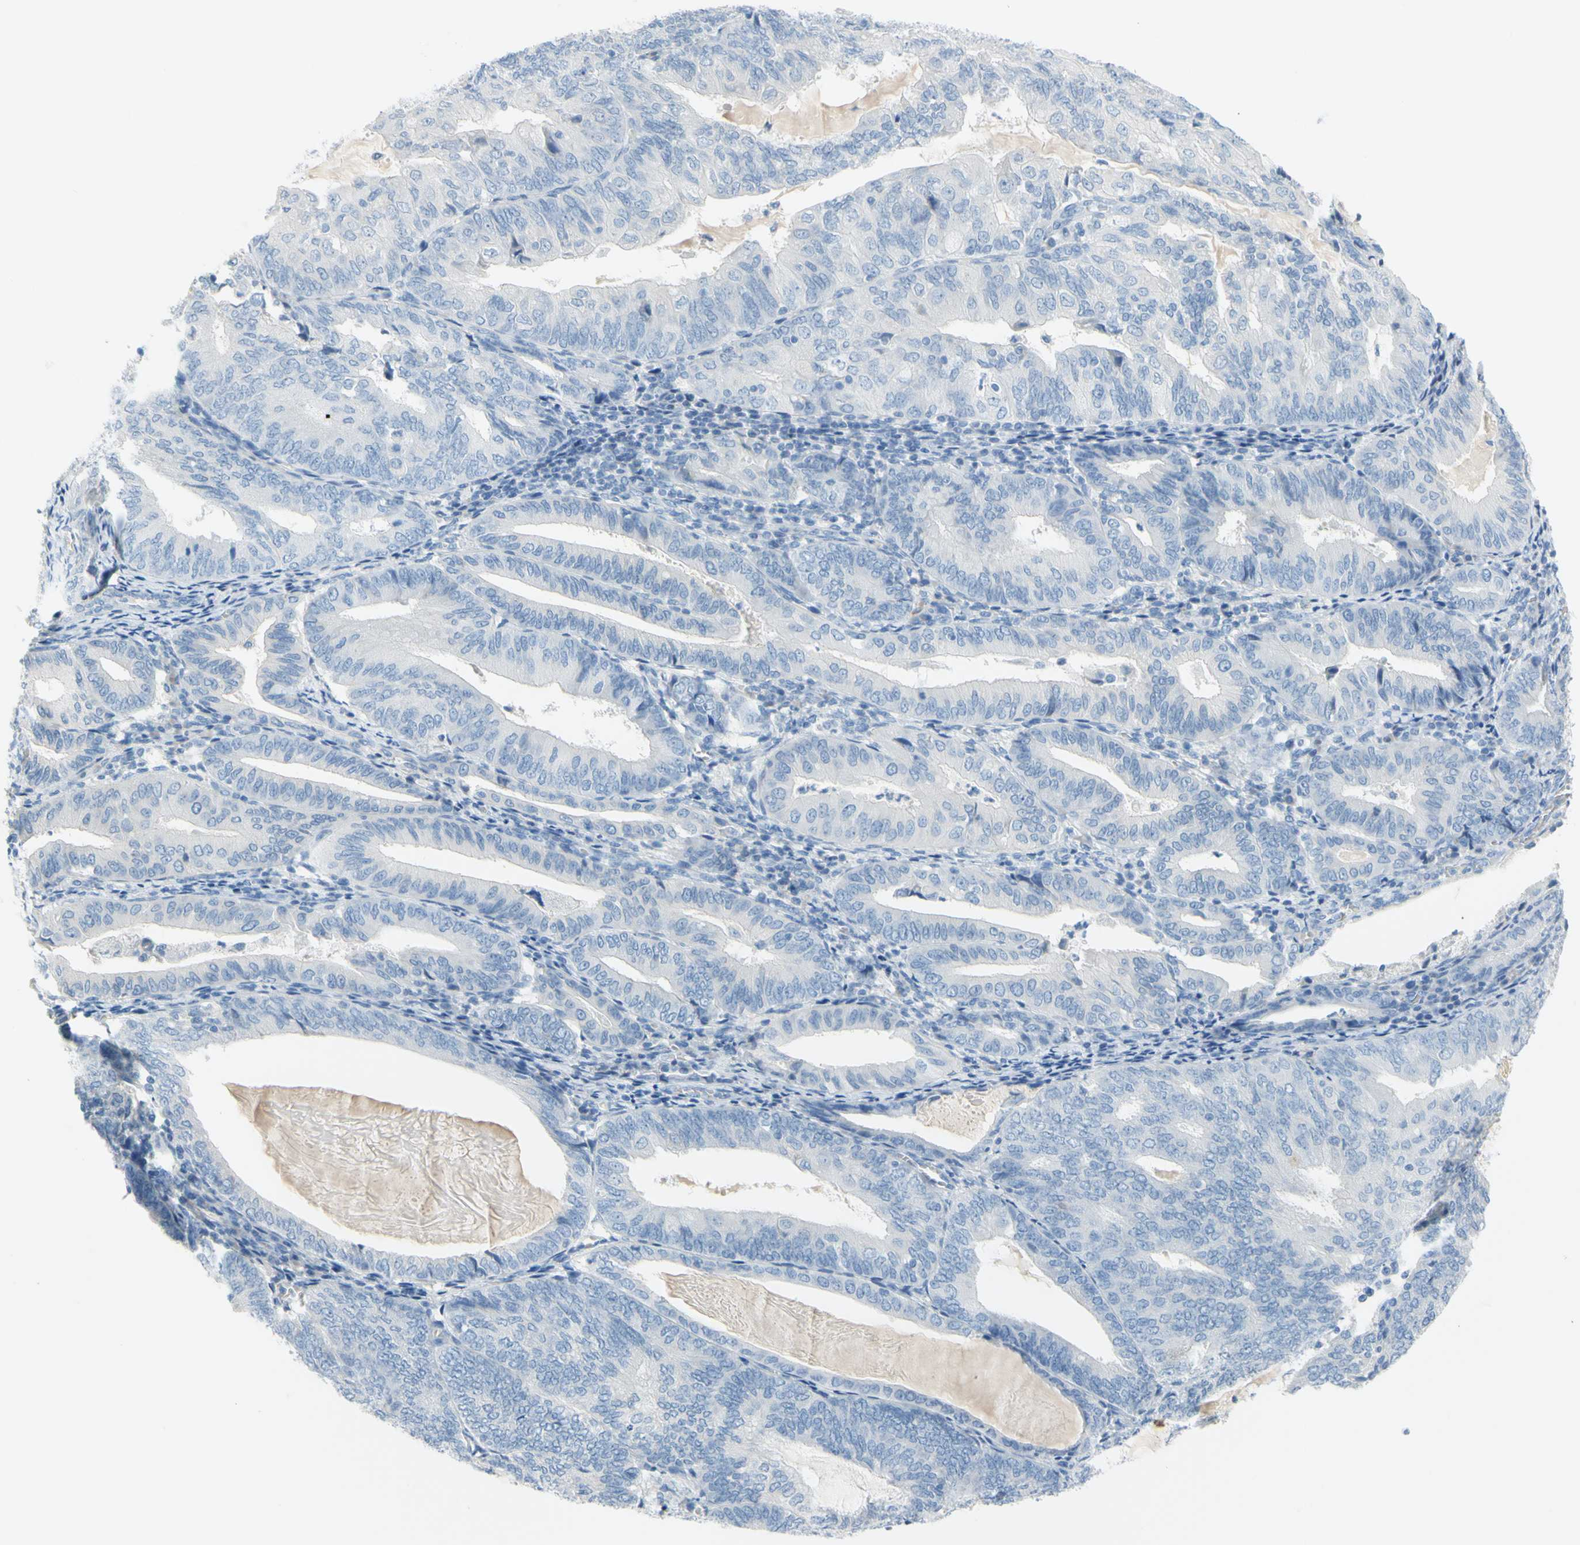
{"staining": {"intensity": "negative", "quantity": "none", "location": "none"}, "tissue": "endometrial cancer", "cell_type": "Tumor cells", "image_type": "cancer", "snomed": [{"axis": "morphology", "description": "Adenocarcinoma, NOS"}, {"axis": "topography", "description": "Endometrium"}], "caption": "Immunohistochemistry (IHC) of human endometrial cancer (adenocarcinoma) demonstrates no staining in tumor cells. Nuclei are stained in blue.", "gene": "DCT", "patient": {"sex": "female", "age": 81}}